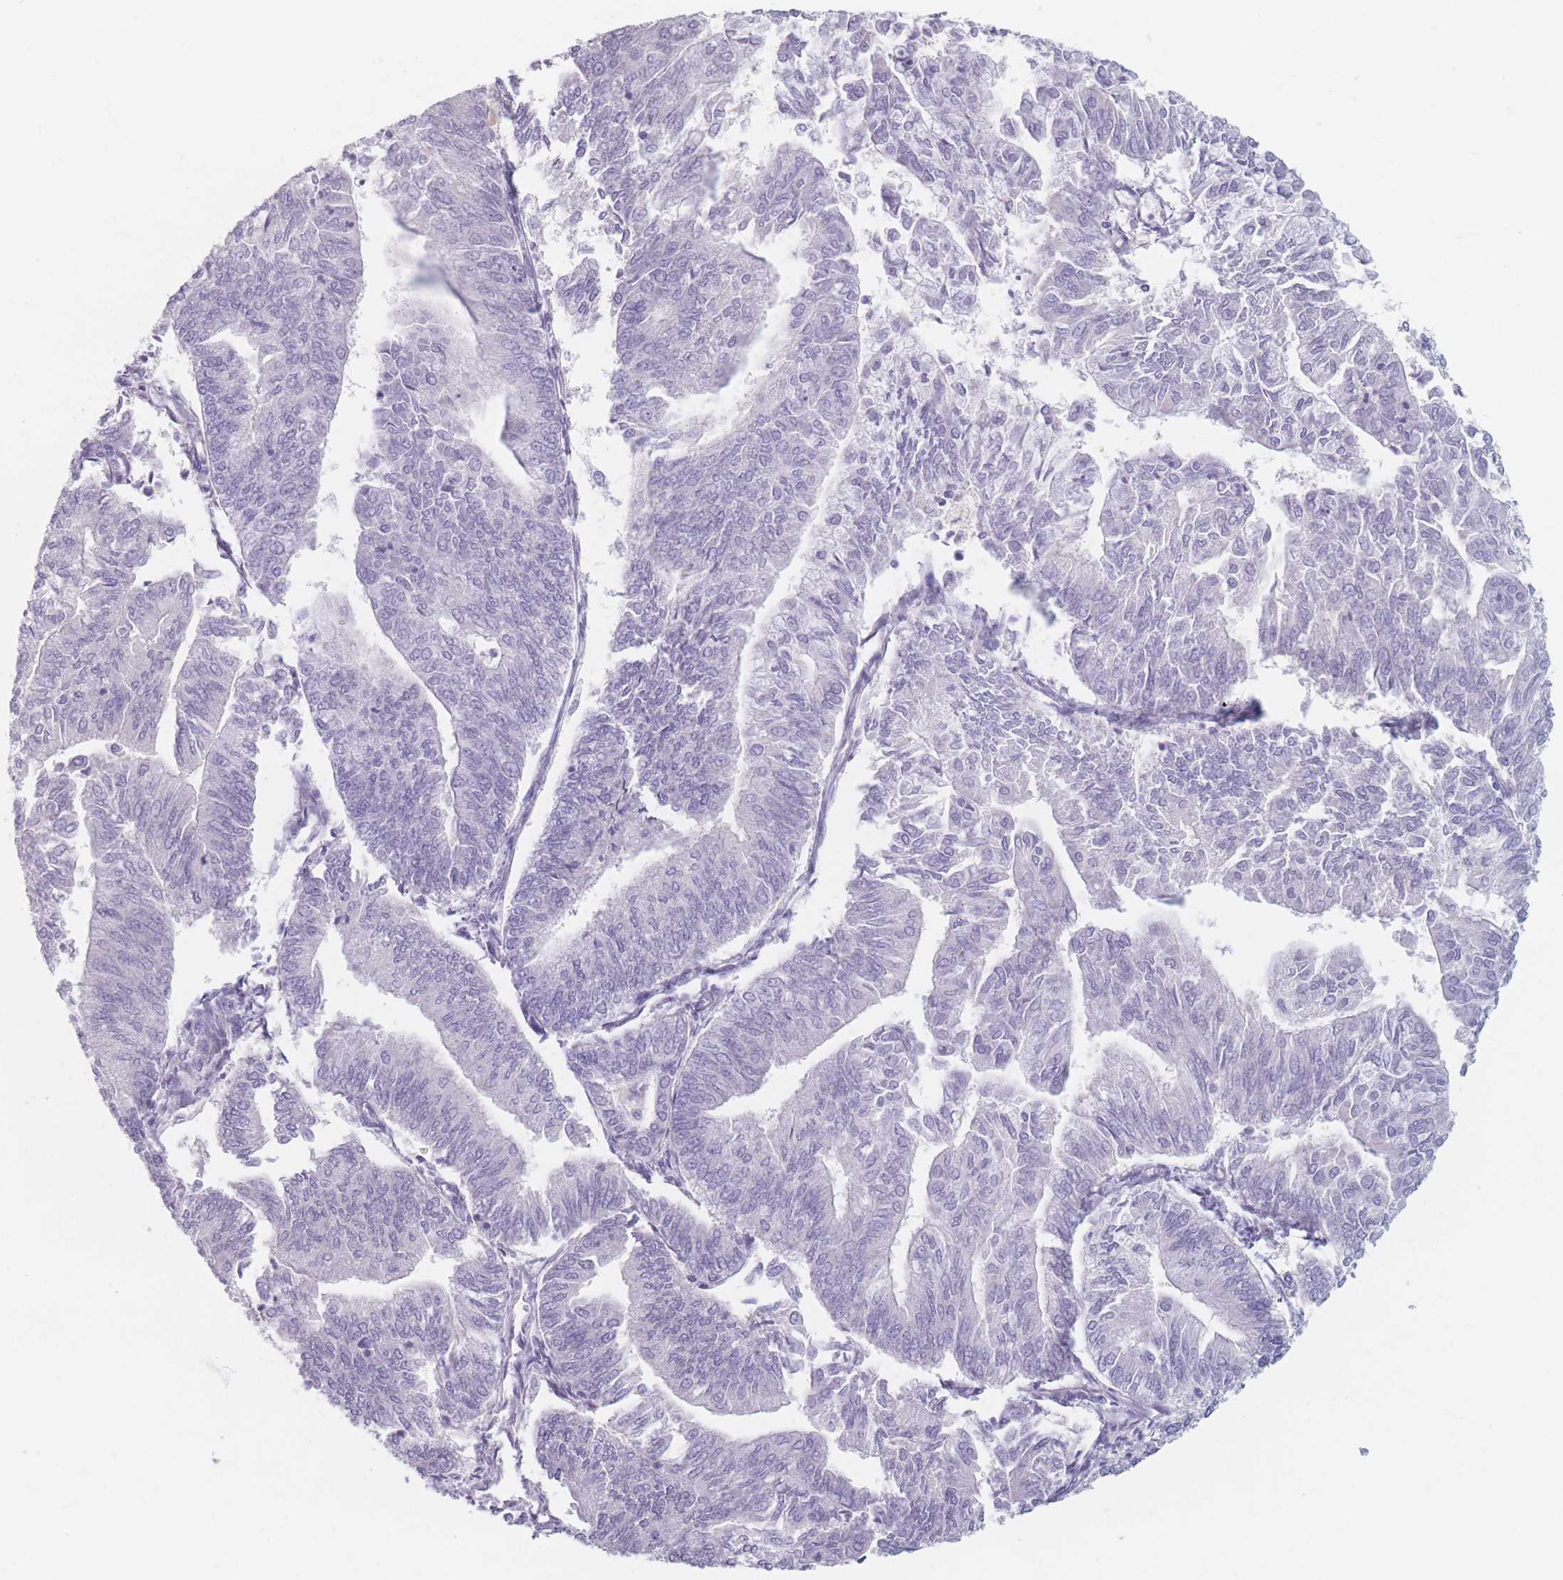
{"staining": {"intensity": "negative", "quantity": "none", "location": "none"}, "tissue": "smooth muscle", "cell_type": "Smooth muscle cells", "image_type": "normal", "snomed": [{"axis": "morphology", "description": "Normal tissue, NOS"}, {"axis": "topography", "description": "Smooth muscle"}, {"axis": "topography", "description": "Uterus"}], "caption": "Immunohistochemistry image of normal smooth muscle: smooth muscle stained with DAB shows no significant protein staining in smooth muscle cells. The staining was performed using DAB to visualize the protein expression in brown, while the nuclei were stained in blue with hematoxylin (Magnification: 20x).", "gene": "PIGM", "patient": {"sex": "female", "age": 59}}